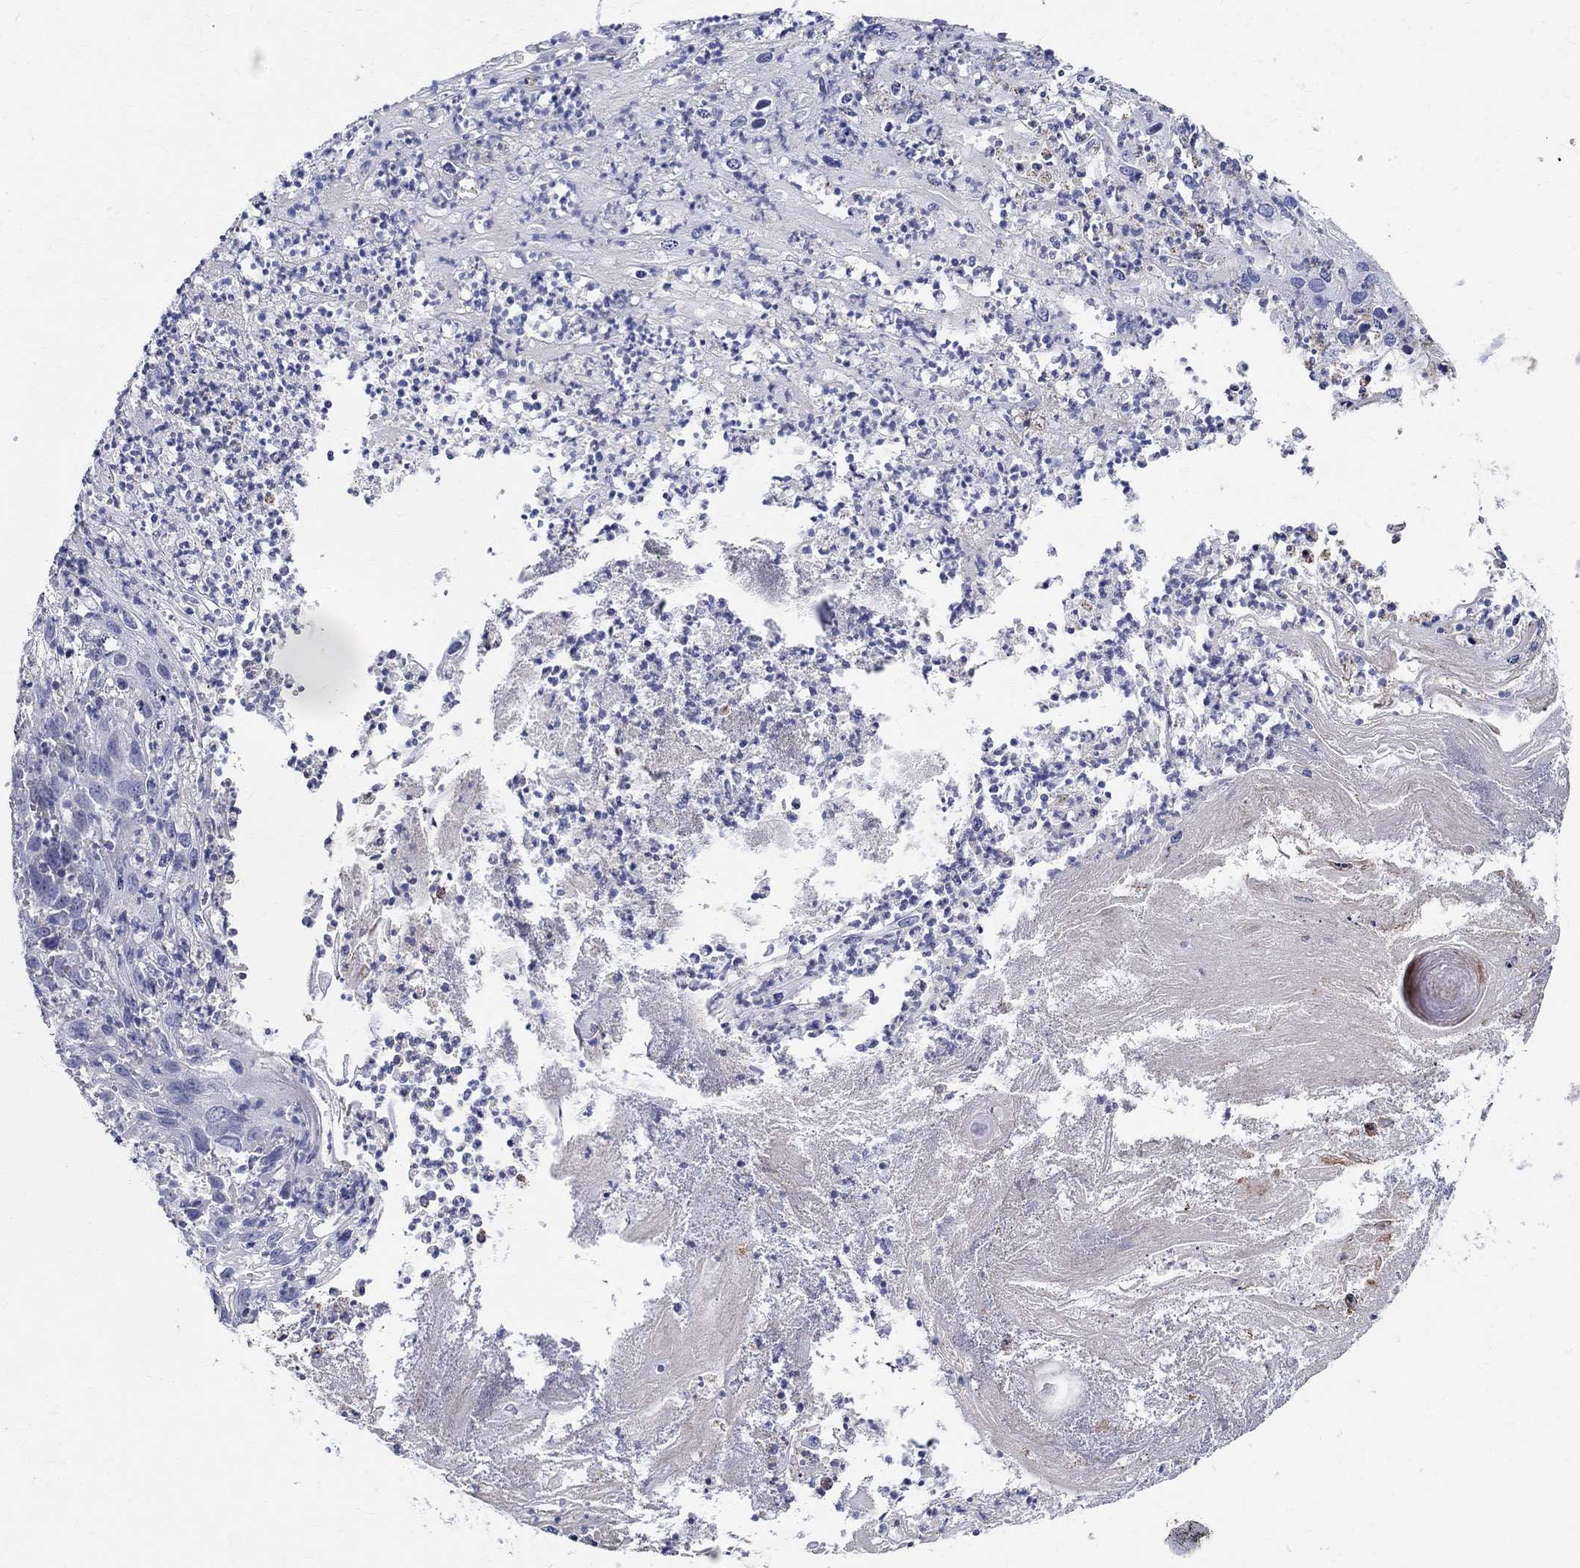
{"staining": {"intensity": "negative", "quantity": "none", "location": "none"}, "tissue": "skin cancer", "cell_type": "Tumor cells", "image_type": "cancer", "snomed": [{"axis": "morphology", "description": "Squamous cell carcinoma, NOS"}, {"axis": "topography", "description": "Skin"}], "caption": "Immunohistochemistry (IHC) of human squamous cell carcinoma (skin) exhibits no expression in tumor cells. The staining was performed using DAB (3,3'-diaminobenzidine) to visualize the protein expression in brown, while the nuclei were stained in blue with hematoxylin (Magnification: 20x).", "gene": "CETN1", "patient": {"sex": "male", "age": 92}}